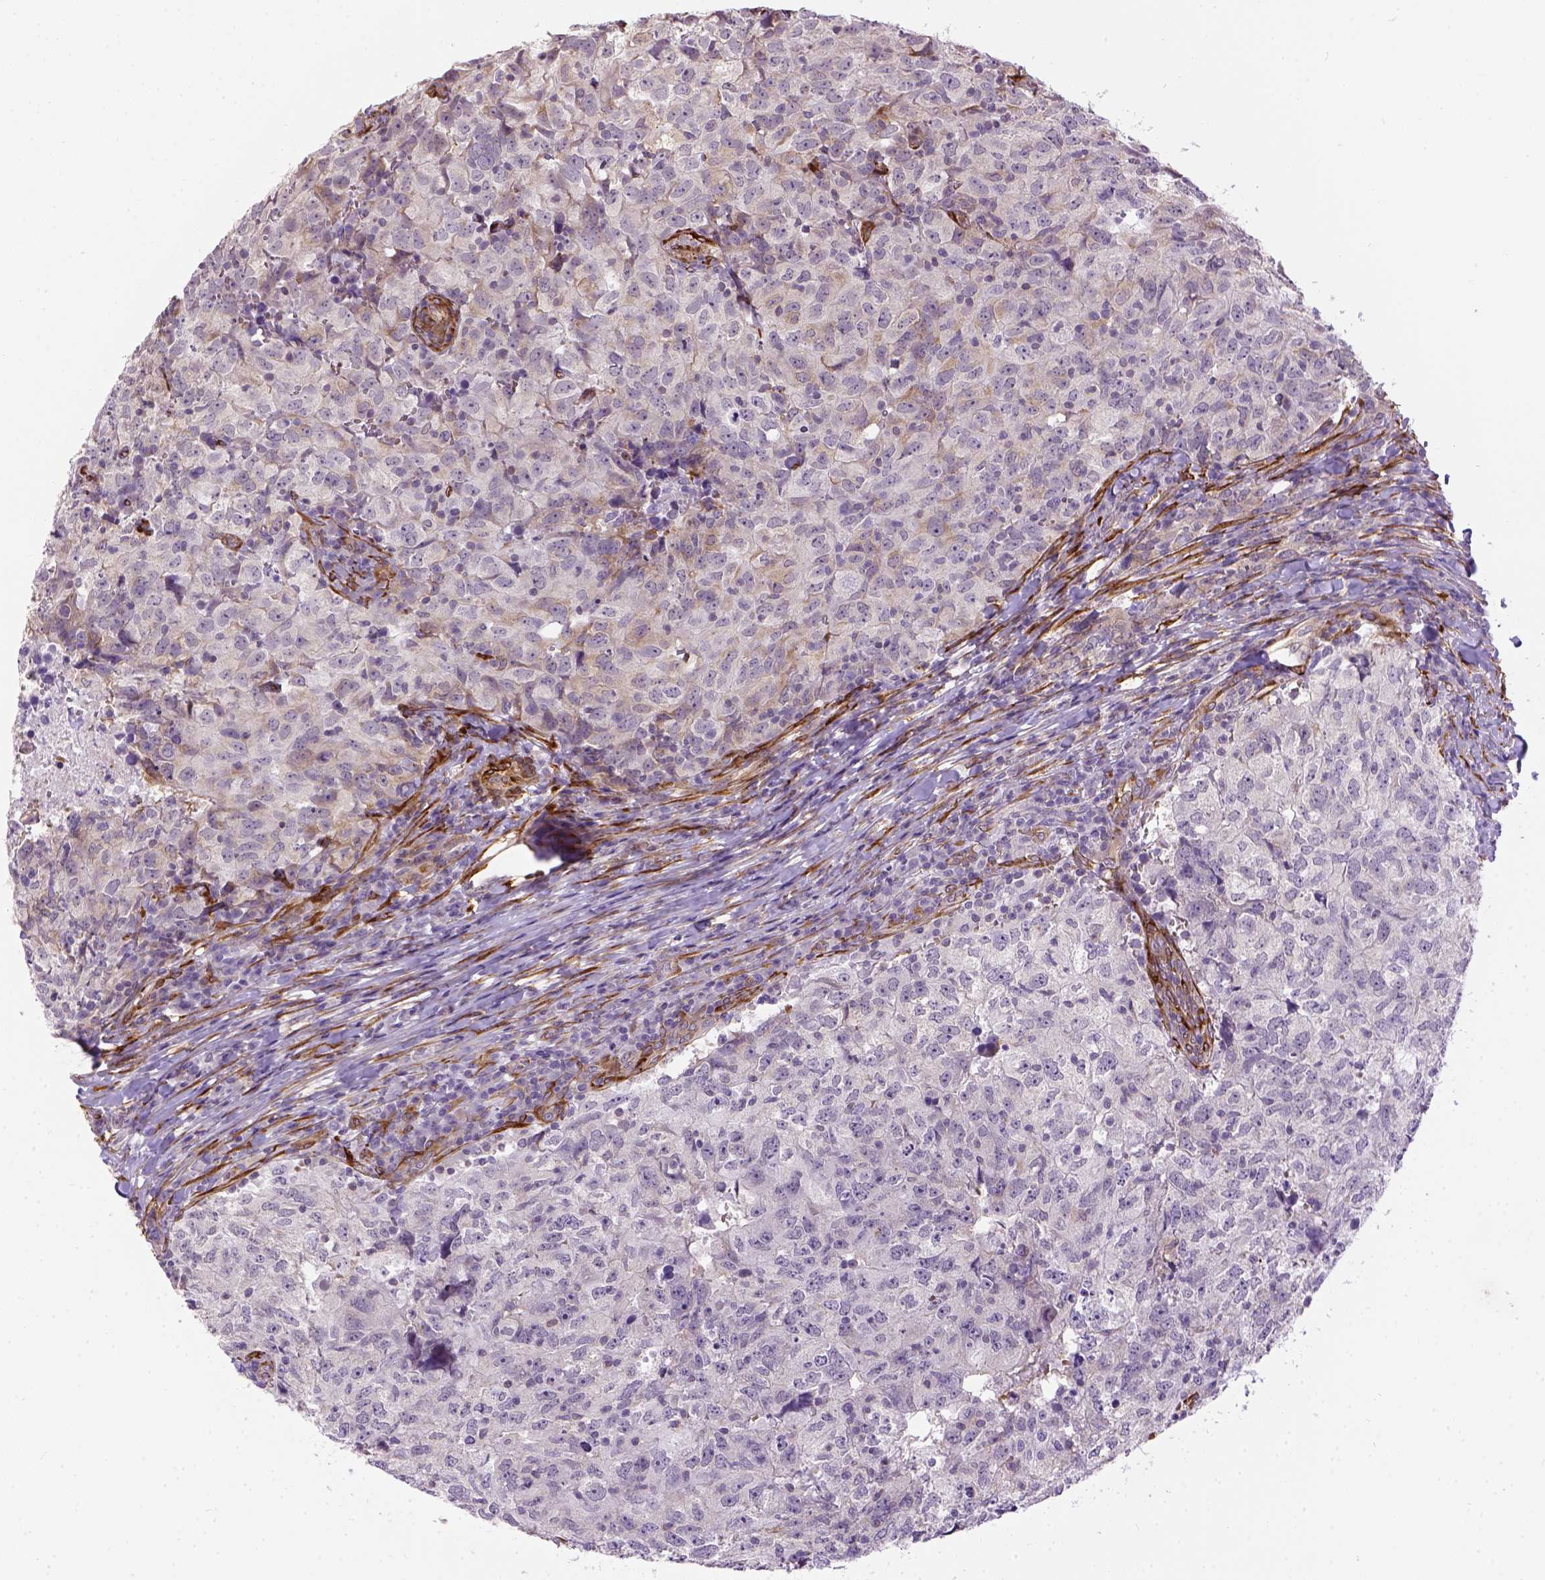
{"staining": {"intensity": "weak", "quantity": "25%-75%", "location": "cytoplasmic/membranous"}, "tissue": "breast cancer", "cell_type": "Tumor cells", "image_type": "cancer", "snomed": [{"axis": "morphology", "description": "Duct carcinoma"}, {"axis": "topography", "description": "Breast"}], "caption": "A brown stain labels weak cytoplasmic/membranous staining of a protein in human breast cancer (infiltrating ductal carcinoma) tumor cells.", "gene": "KAZN", "patient": {"sex": "female", "age": 30}}